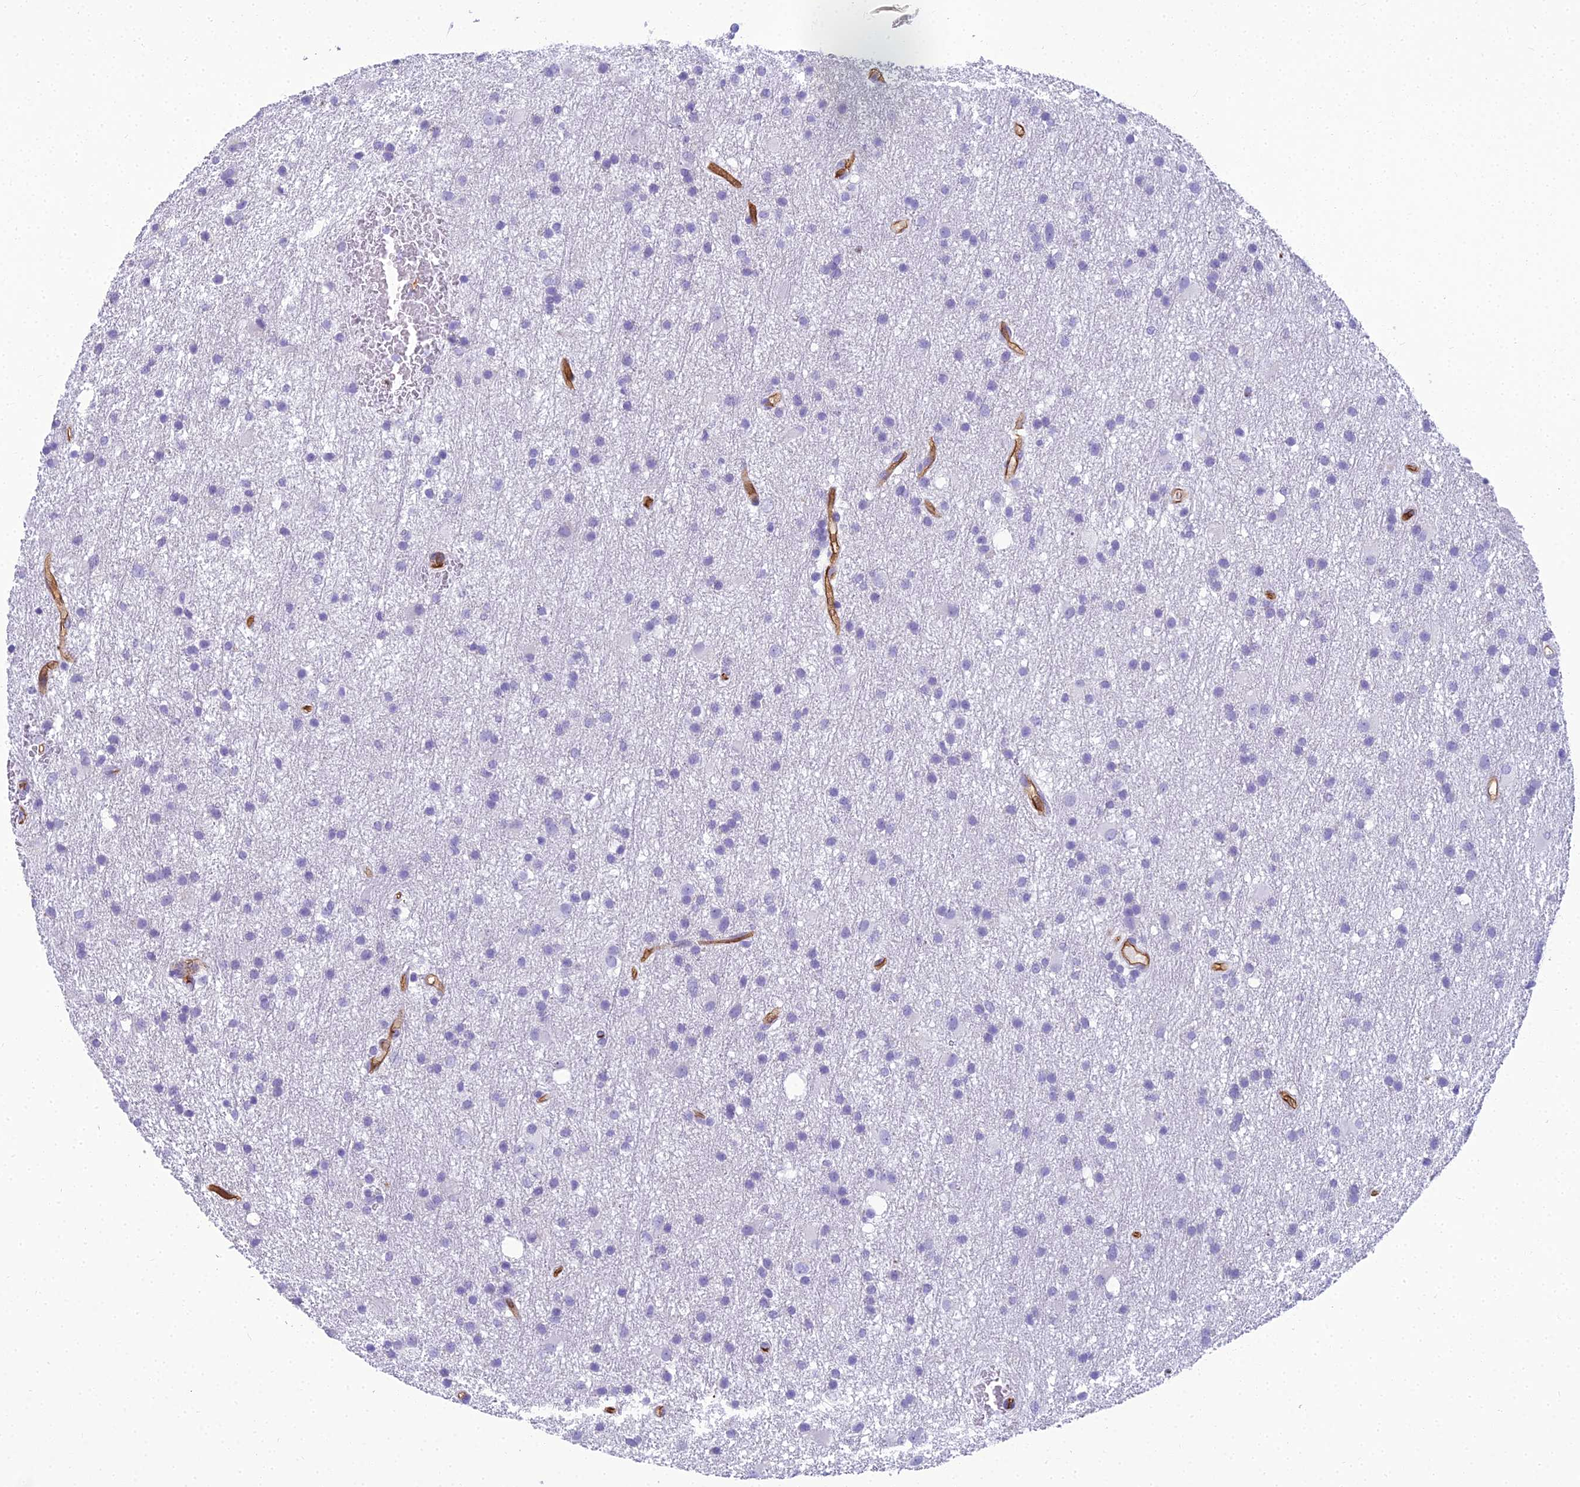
{"staining": {"intensity": "negative", "quantity": "none", "location": "none"}, "tissue": "glioma", "cell_type": "Tumor cells", "image_type": "cancer", "snomed": [{"axis": "morphology", "description": "Glioma, malignant, High grade"}, {"axis": "topography", "description": "Brain"}], "caption": "IHC of human glioma displays no positivity in tumor cells.", "gene": "NINJ1", "patient": {"sex": "male", "age": 77}}